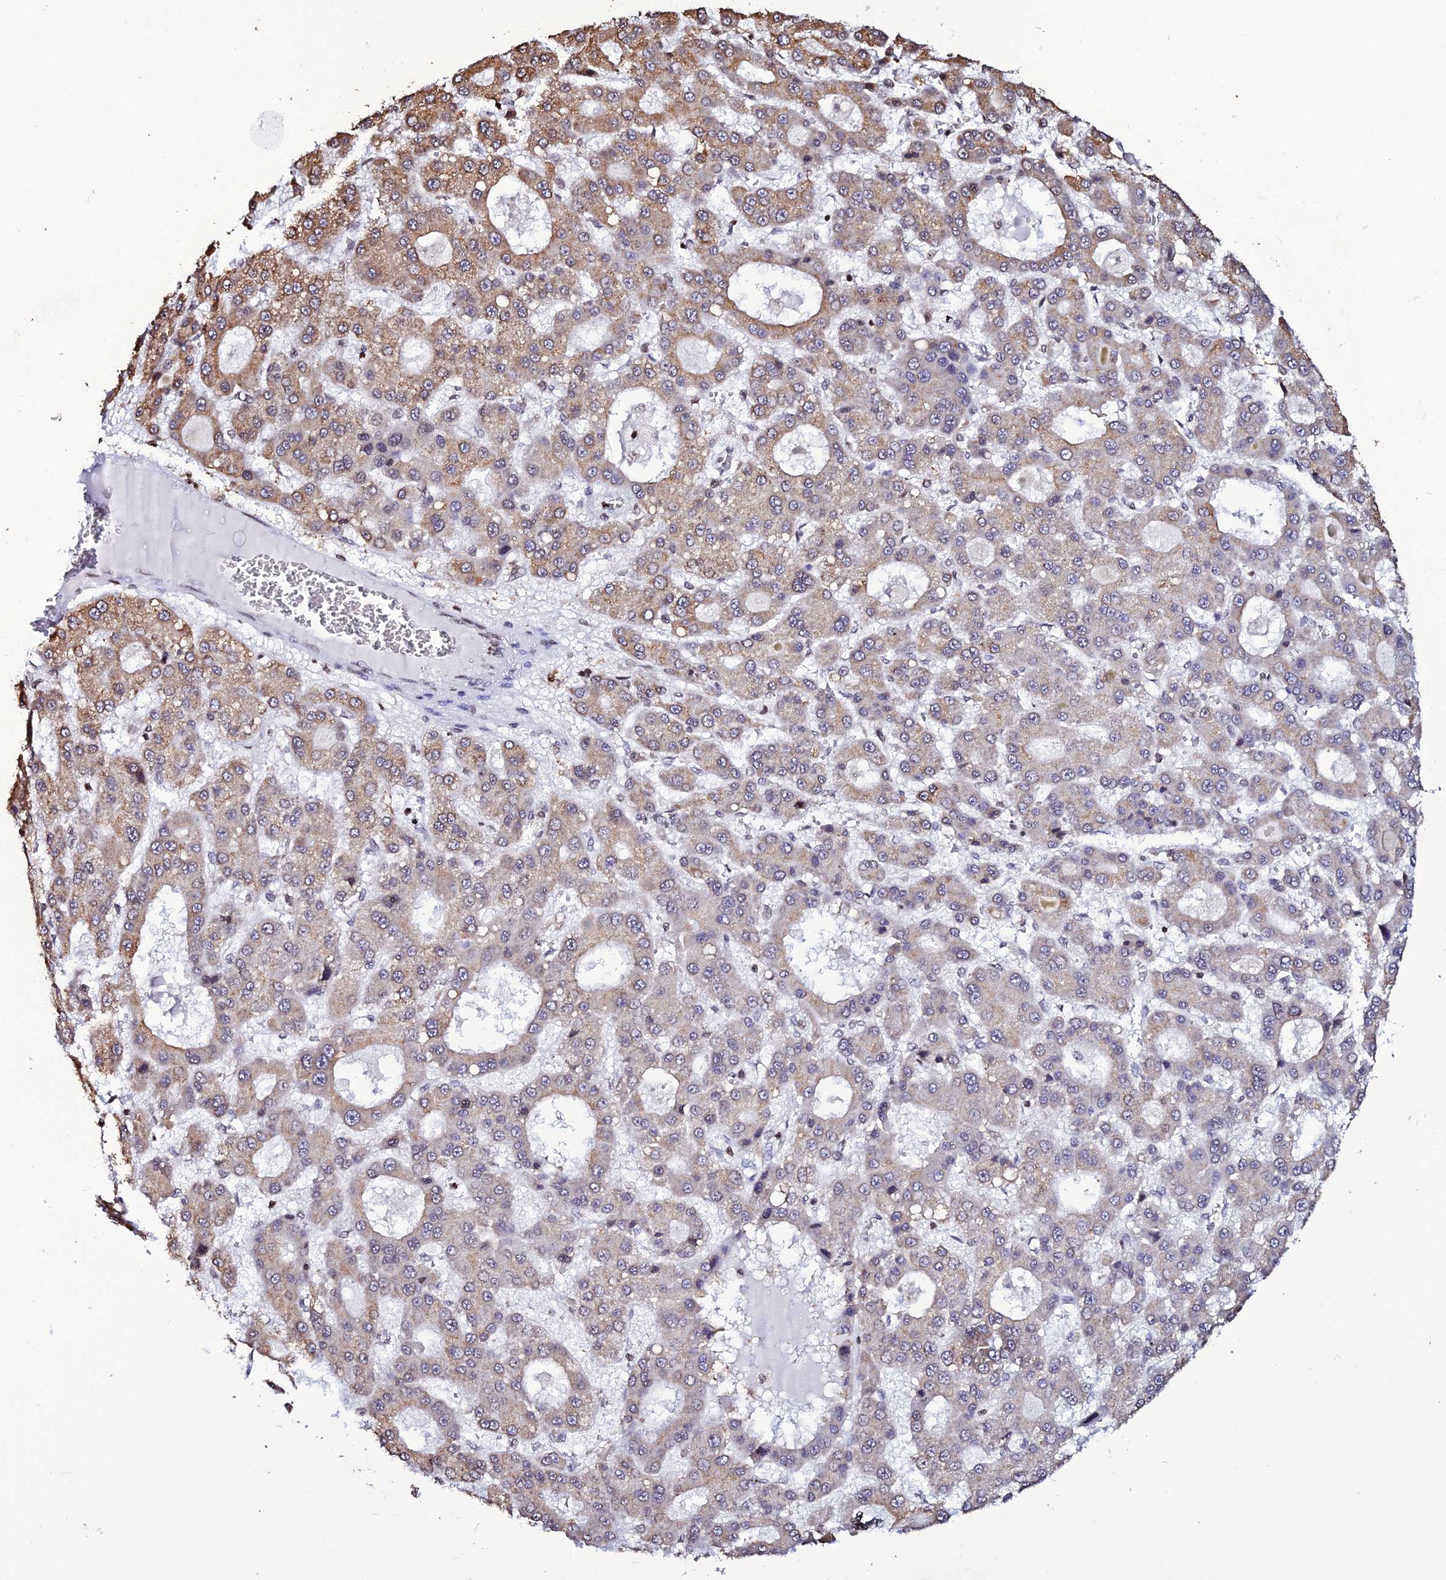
{"staining": {"intensity": "weak", "quantity": ">75%", "location": "cytoplasmic/membranous"}, "tissue": "liver cancer", "cell_type": "Tumor cells", "image_type": "cancer", "snomed": [{"axis": "morphology", "description": "Carcinoma, Hepatocellular, NOS"}, {"axis": "topography", "description": "Liver"}], "caption": "The histopathology image exhibits immunohistochemical staining of liver hepatocellular carcinoma. There is weak cytoplasmic/membranous expression is present in approximately >75% of tumor cells. (Stains: DAB in brown, nuclei in blue, Microscopy: brightfield microscopy at high magnification).", "gene": "MACROH2A2", "patient": {"sex": "male", "age": 70}}